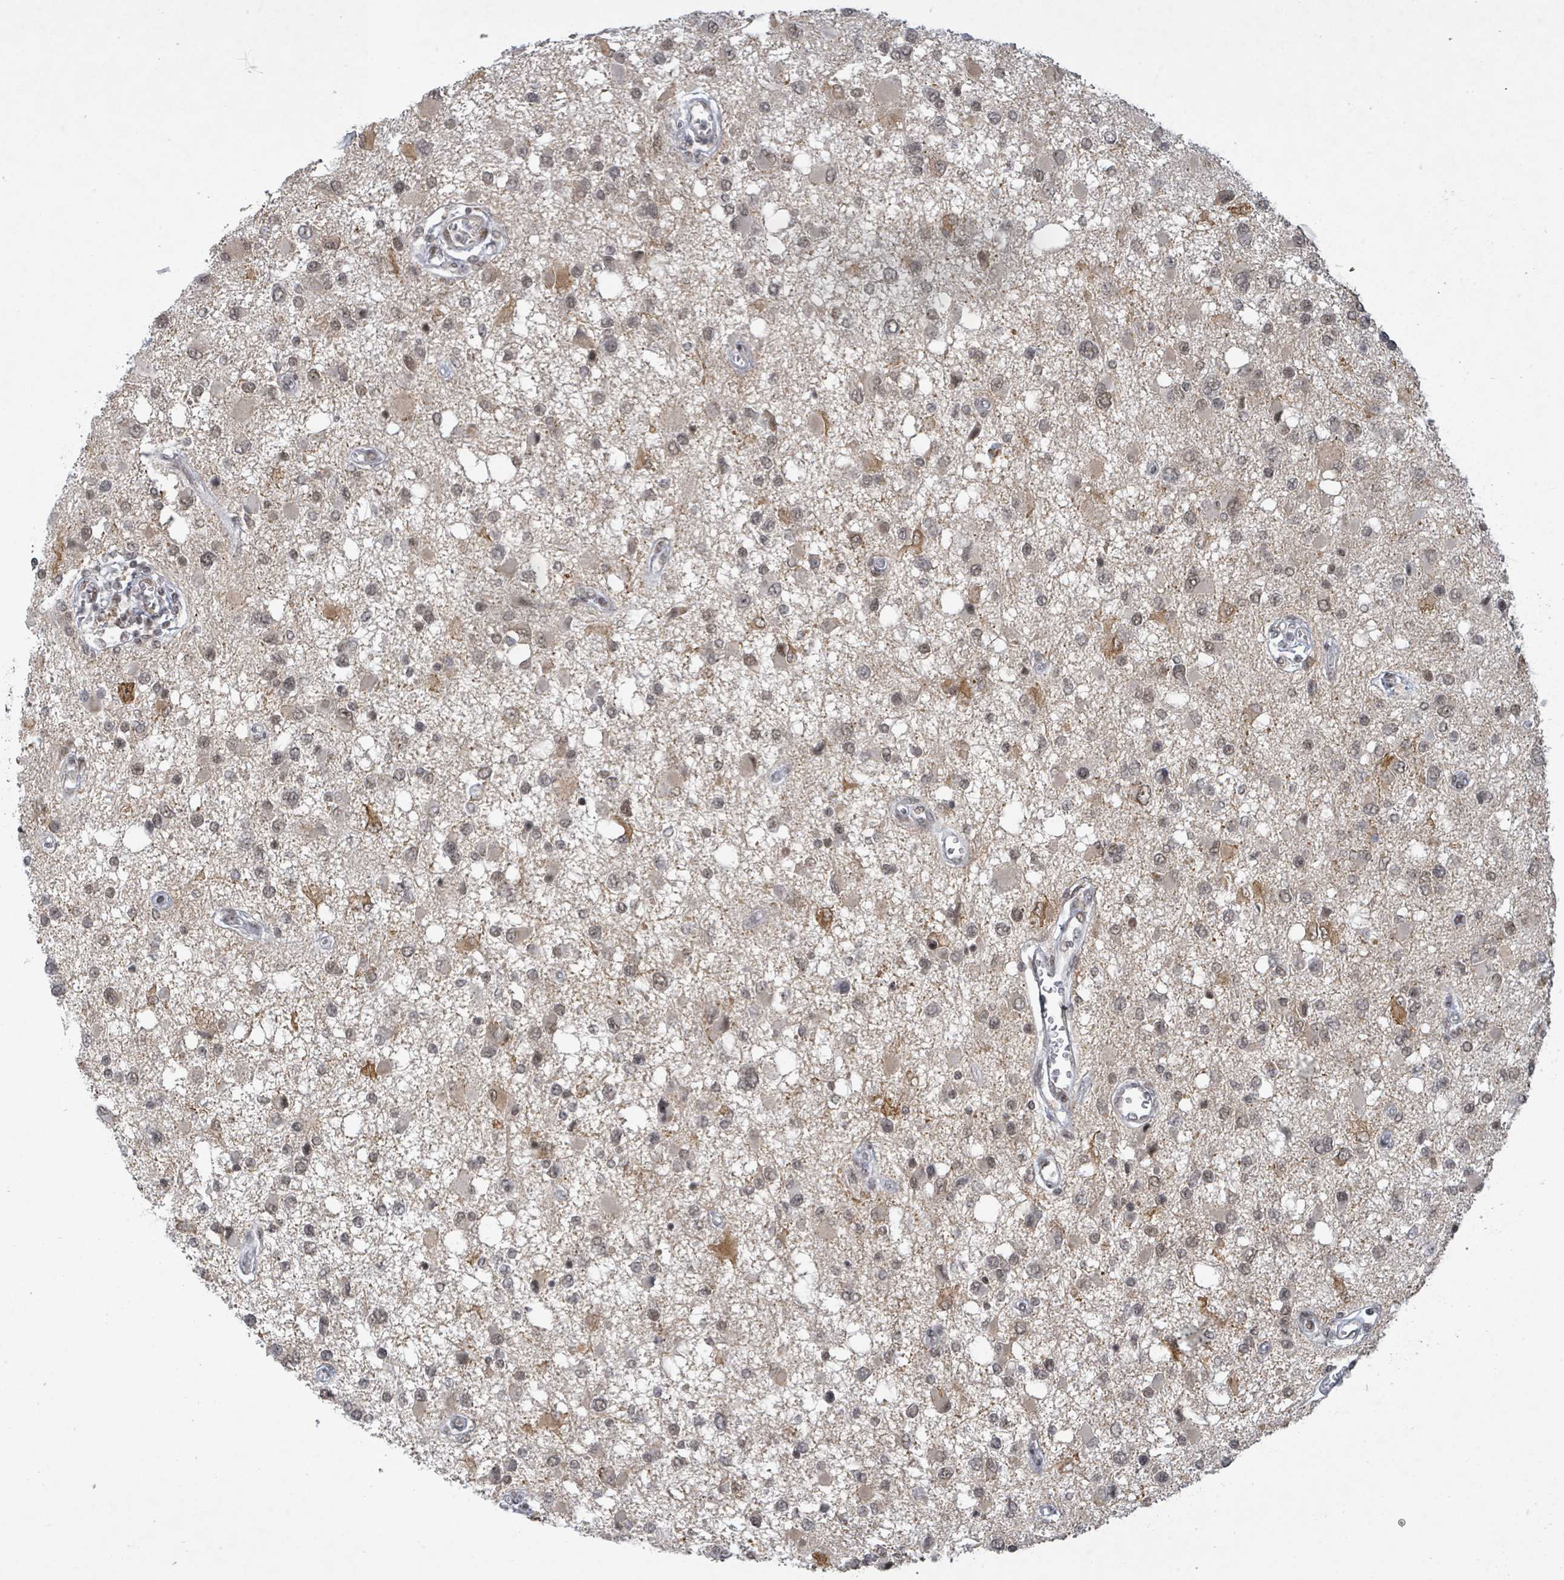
{"staining": {"intensity": "moderate", "quantity": "<25%", "location": "cytoplasmic/membranous"}, "tissue": "glioma", "cell_type": "Tumor cells", "image_type": "cancer", "snomed": [{"axis": "morphology", "description": "Glioma, malignant, High grade"}, {"axis": "topography", "description": "Brain"}], "caption": "This image exhibits malignant high-grade glioma stained with IHC to label a protein in brown. The cytoplasmic/membranous of tumor cells show moderate positivity for the protein. Nuclei are counter-stained blue.", "gene": "BANP", "patient": {"sex": "male", "age": 53}}